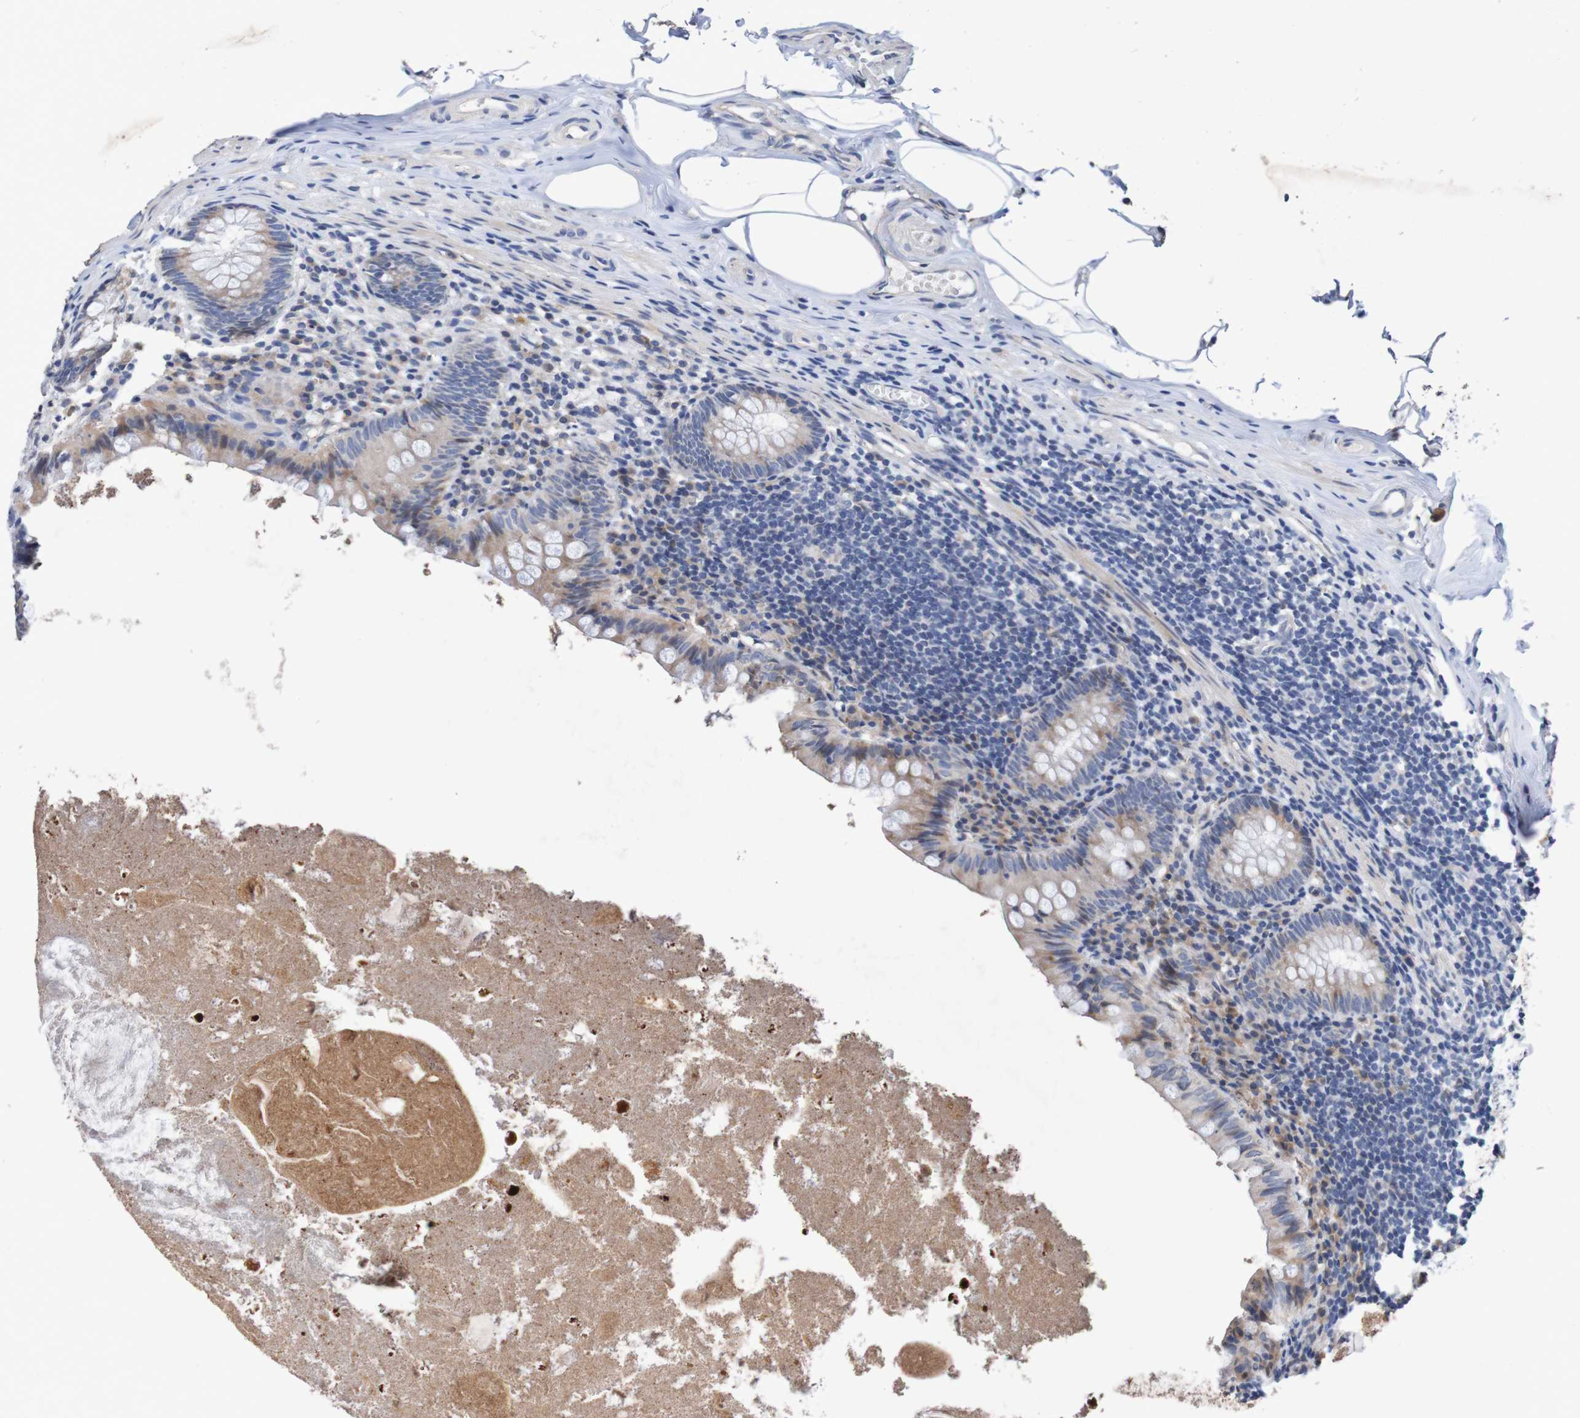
{"staining": {"intensity": "weak", "quantity": "25%-75%", "location": "cytoplasmic/membranous"}, "tissue": "appendix", "cell_type": "Glandular cells", "image_type": "normal", "snomed": [{"axis": "morphology", "description": "Normal tissue, NOS"}, {"axis": "topography", "description": "Appendix"}], "caption": "Immunohistochemical staining of unremarkable appendix shows 25%-75% levels of weak cytoplasmic/membranous protein expression in approximately 25%-75% of glandular cells.", "gene": "FIBP", "patient": {"sex": "male", "age": 52}}